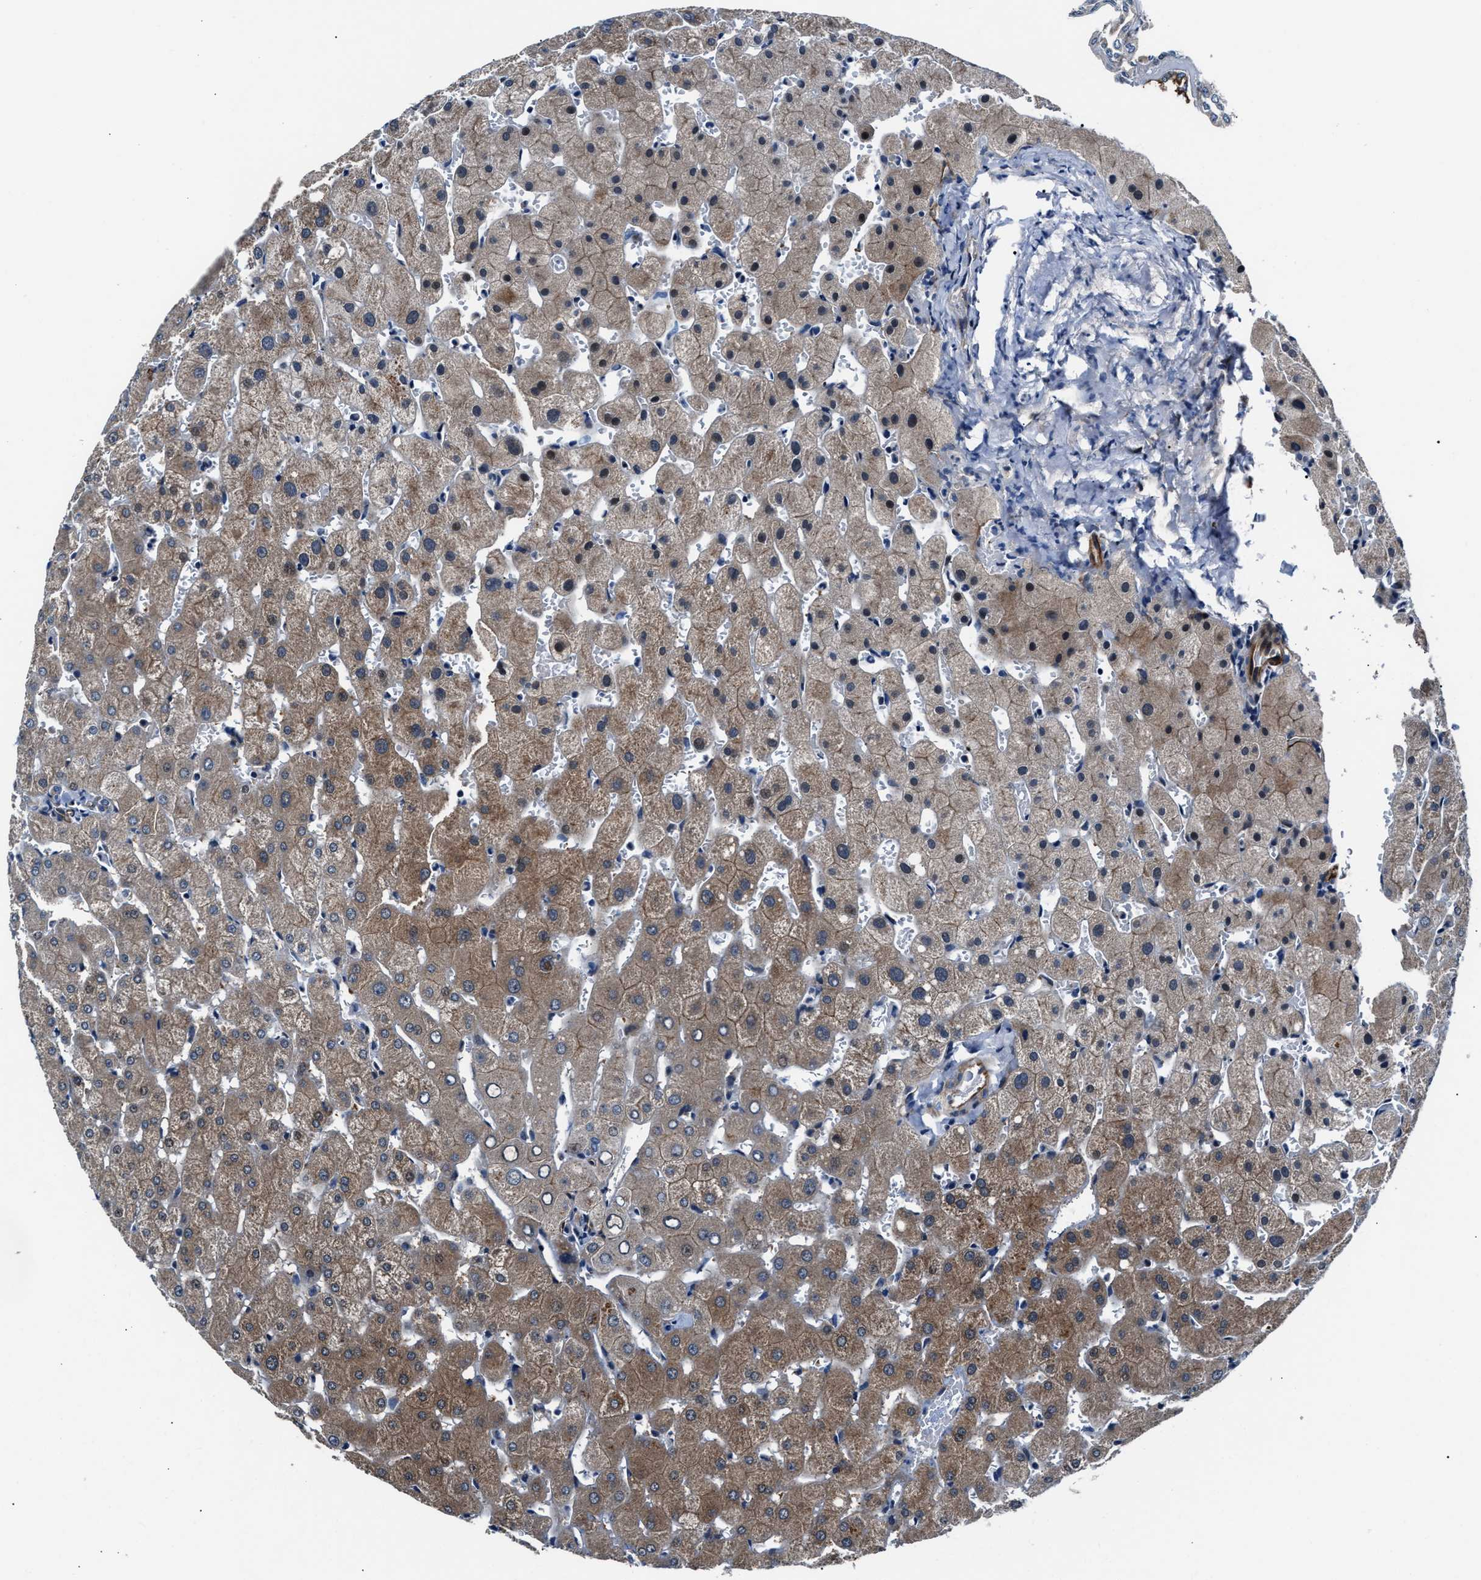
{"staining": {"intensity": "weak", "quantity": "<25%", "location": "cytoplasmic/membranous"}, "tissue": "liver", "cell_type": "Cholangiocytes", "image_type": "normal", "snomed": [{"axis": "morphology", "description": "Normal tissue, NOS"}, {"axis": "topography", "description": "Liver"}], "caption": "This micrograph is of unremarkable liver stained with immunohistochemistry to label a protein in brown with the nuclei are counter-stained blue. There is no positivity in cholangiocytes. Nuclei are stained in blue.", "gene": "MPDZ", "patient": {"sex": "female", "age": 63}}